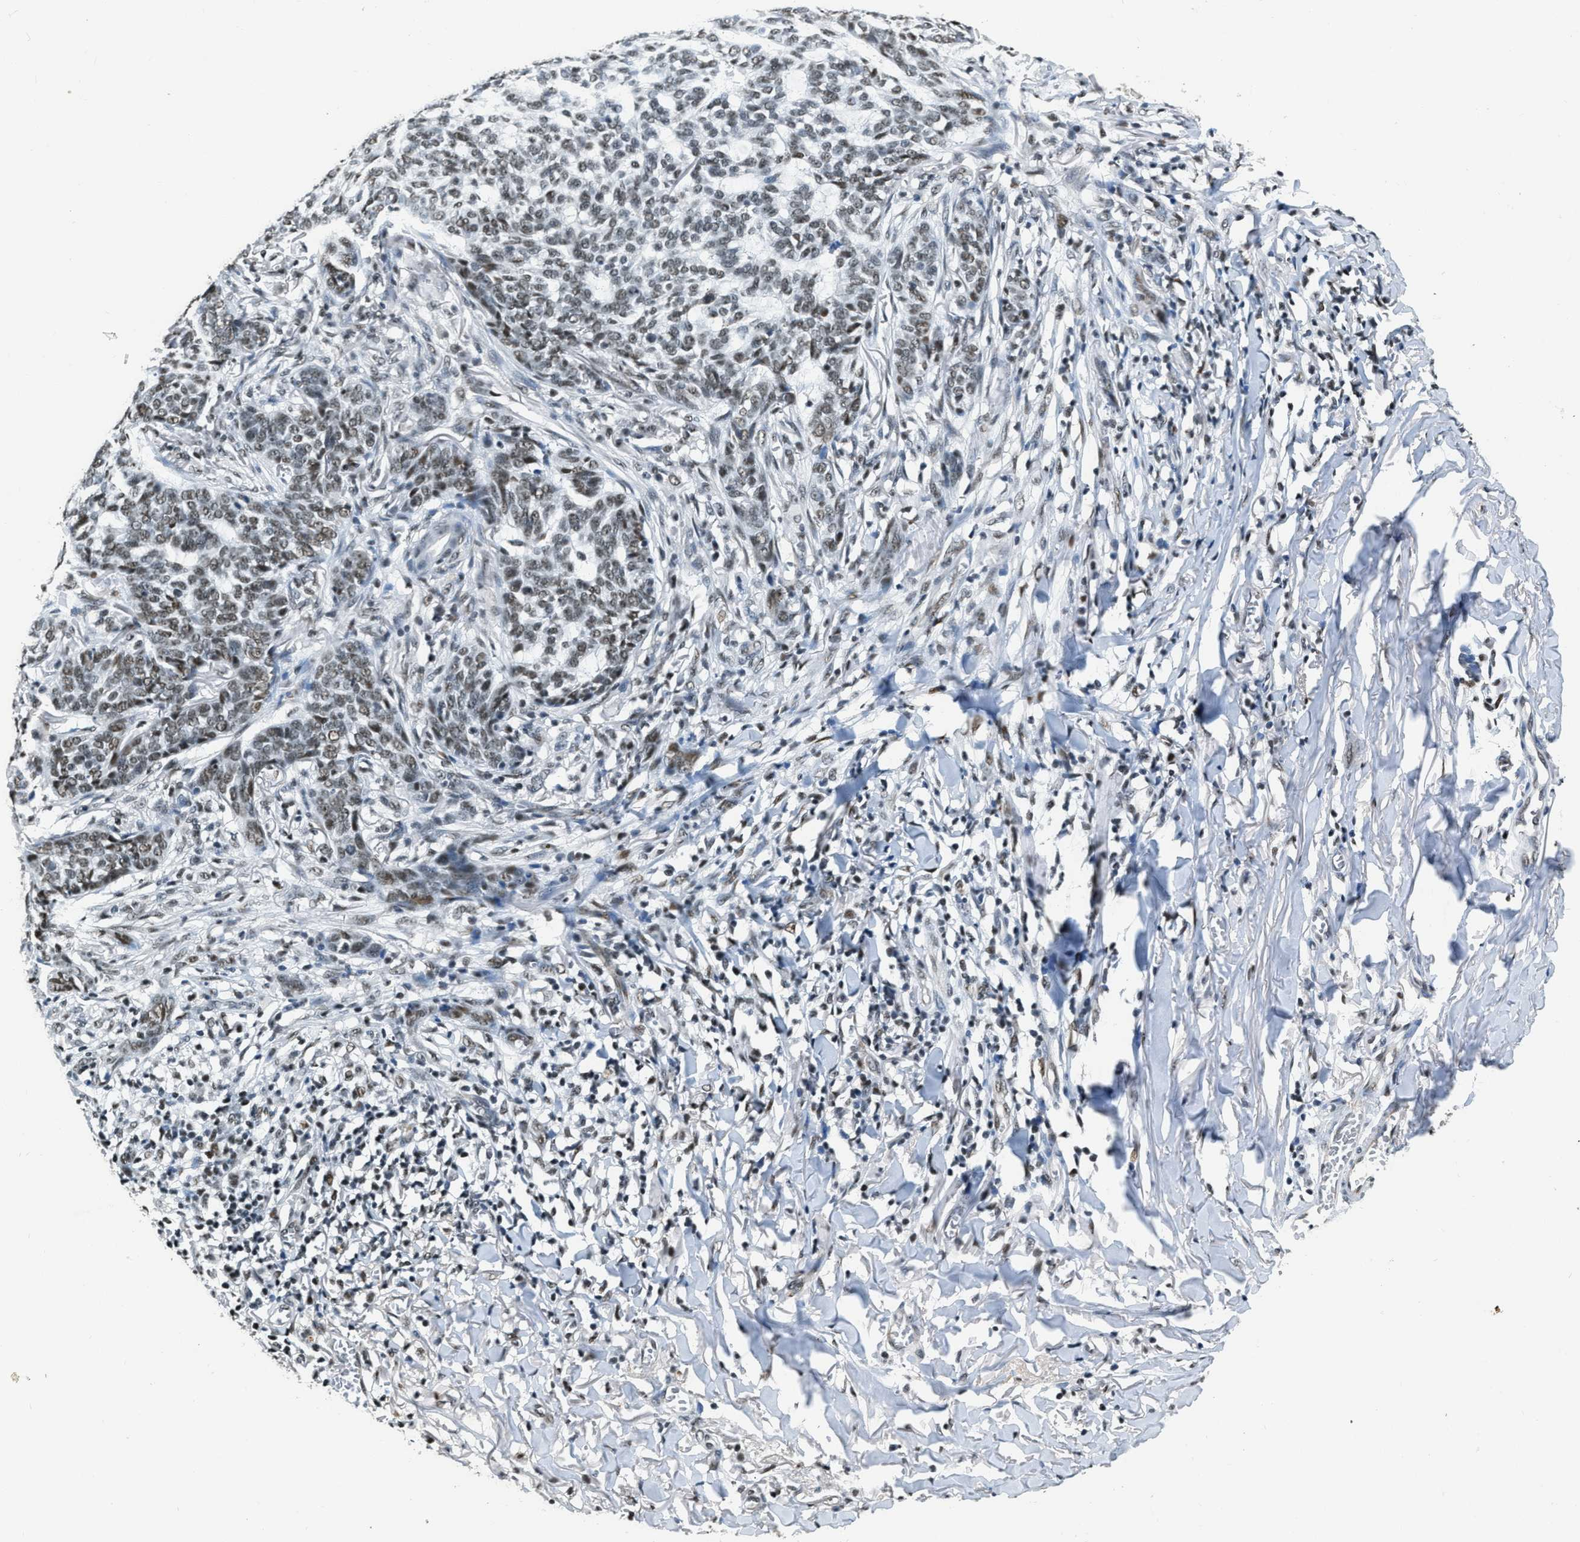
{"staining": {"intensity": "weak", "quantity": "25%-75%", "location": "nuclear"}, "tissue": "skin cancer", "cell_type": "Tumor cells", "image_type": "cancer", "snomed": [{"axis": "morphology", "description": "Basal cell carcinoma"}, {"axis": "topography", "description": "Skin"}], "caption": "Brown immunohistochemical staining in basal cell carcinoma (skin) reveals weak nuclear positivity in about 25%-75% of tumor cells.", "gene": "CCNE1", "patient": {"sex": "male", "age": 85}}